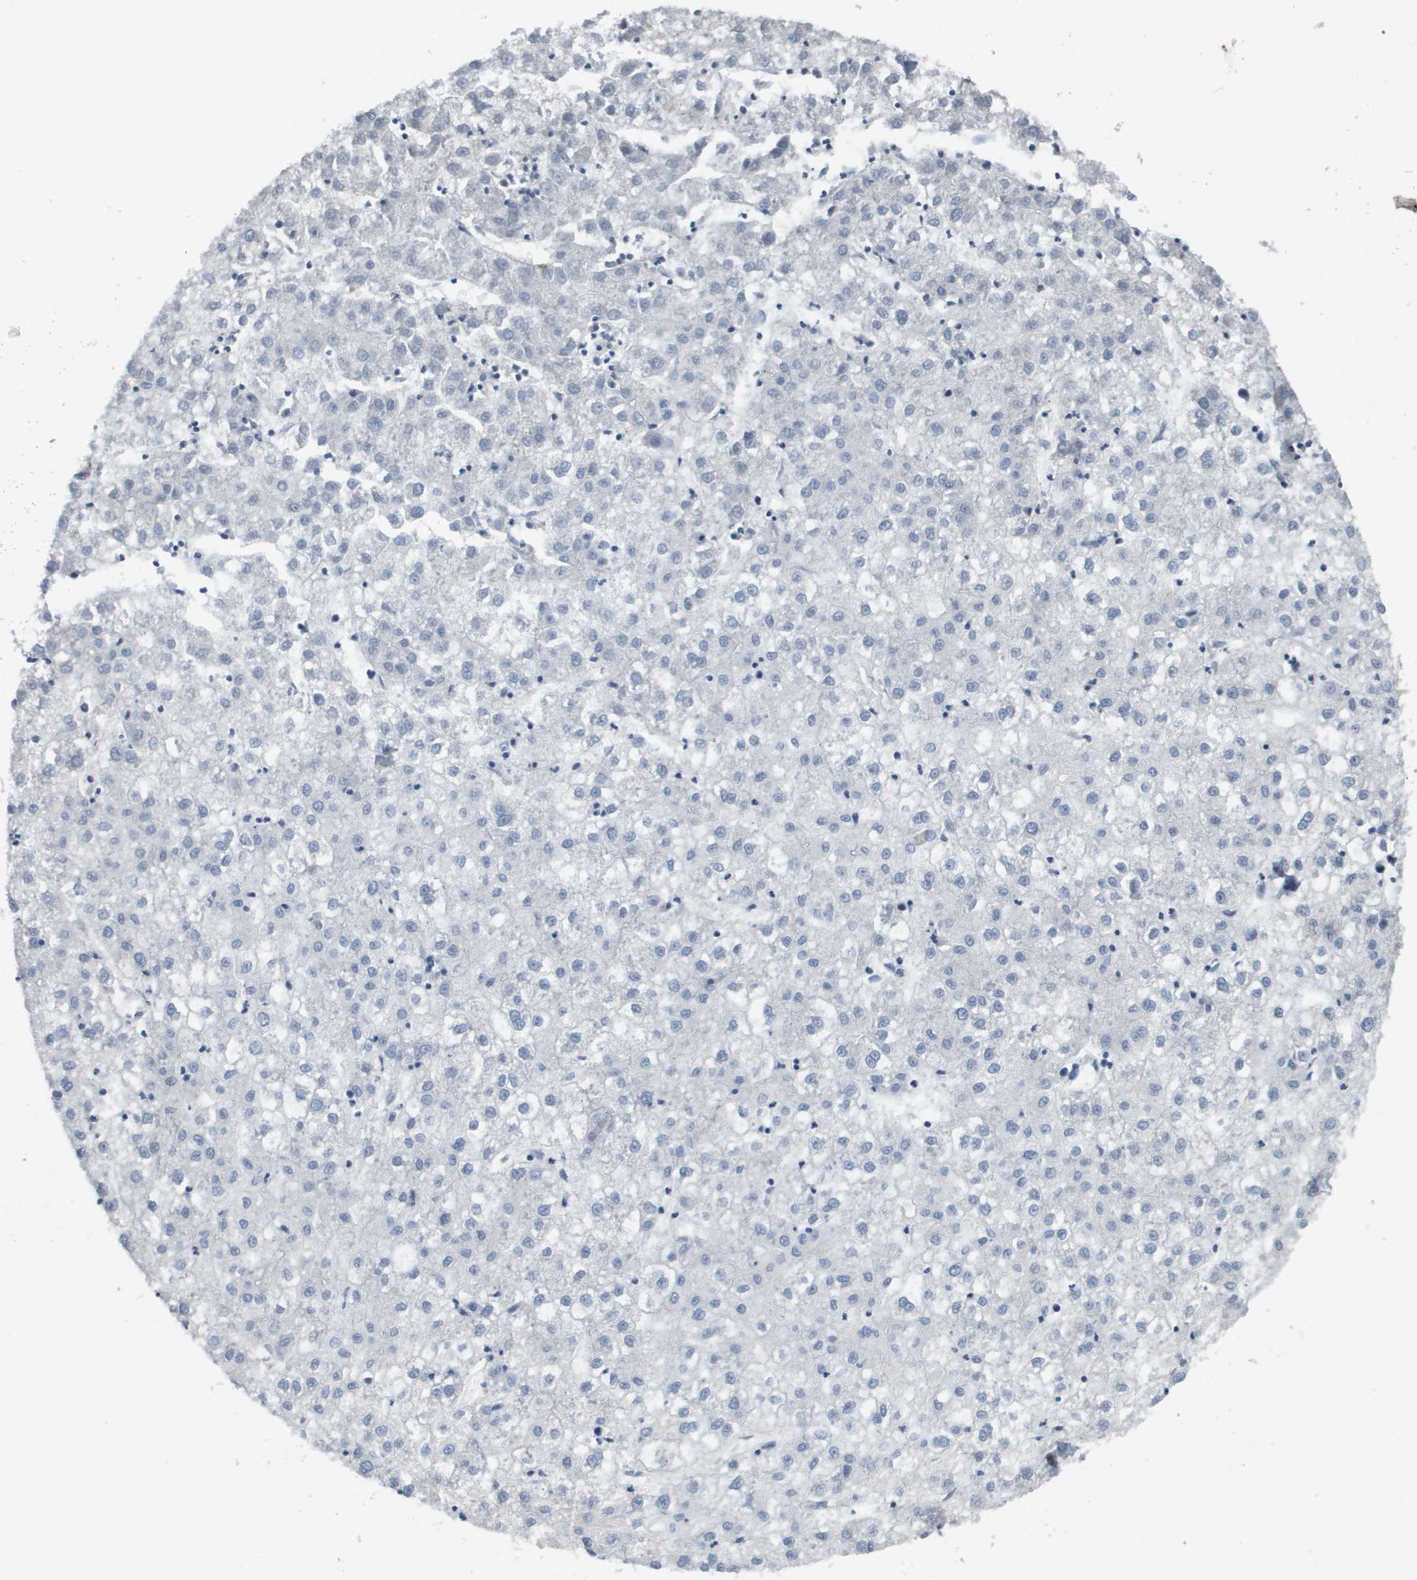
{"staining": {"intensity": "negative", "quantity": "none", "location": "none"}, "tissue": "liver cancer", "cell_type": "Tumor cells", "image_type": "cancer", "snomed": [{"axis": "morphology", "description": "Carcinoma, Hepatocellular, NOS"}, {"axis": "topography", "description": "Liver"}], "caption": "Tumor cells show no significant staining in liver cancer. Nuclei are stained in blue.", "gene": "CAPN11", "patient": {"sex": "male", "age": 72}}